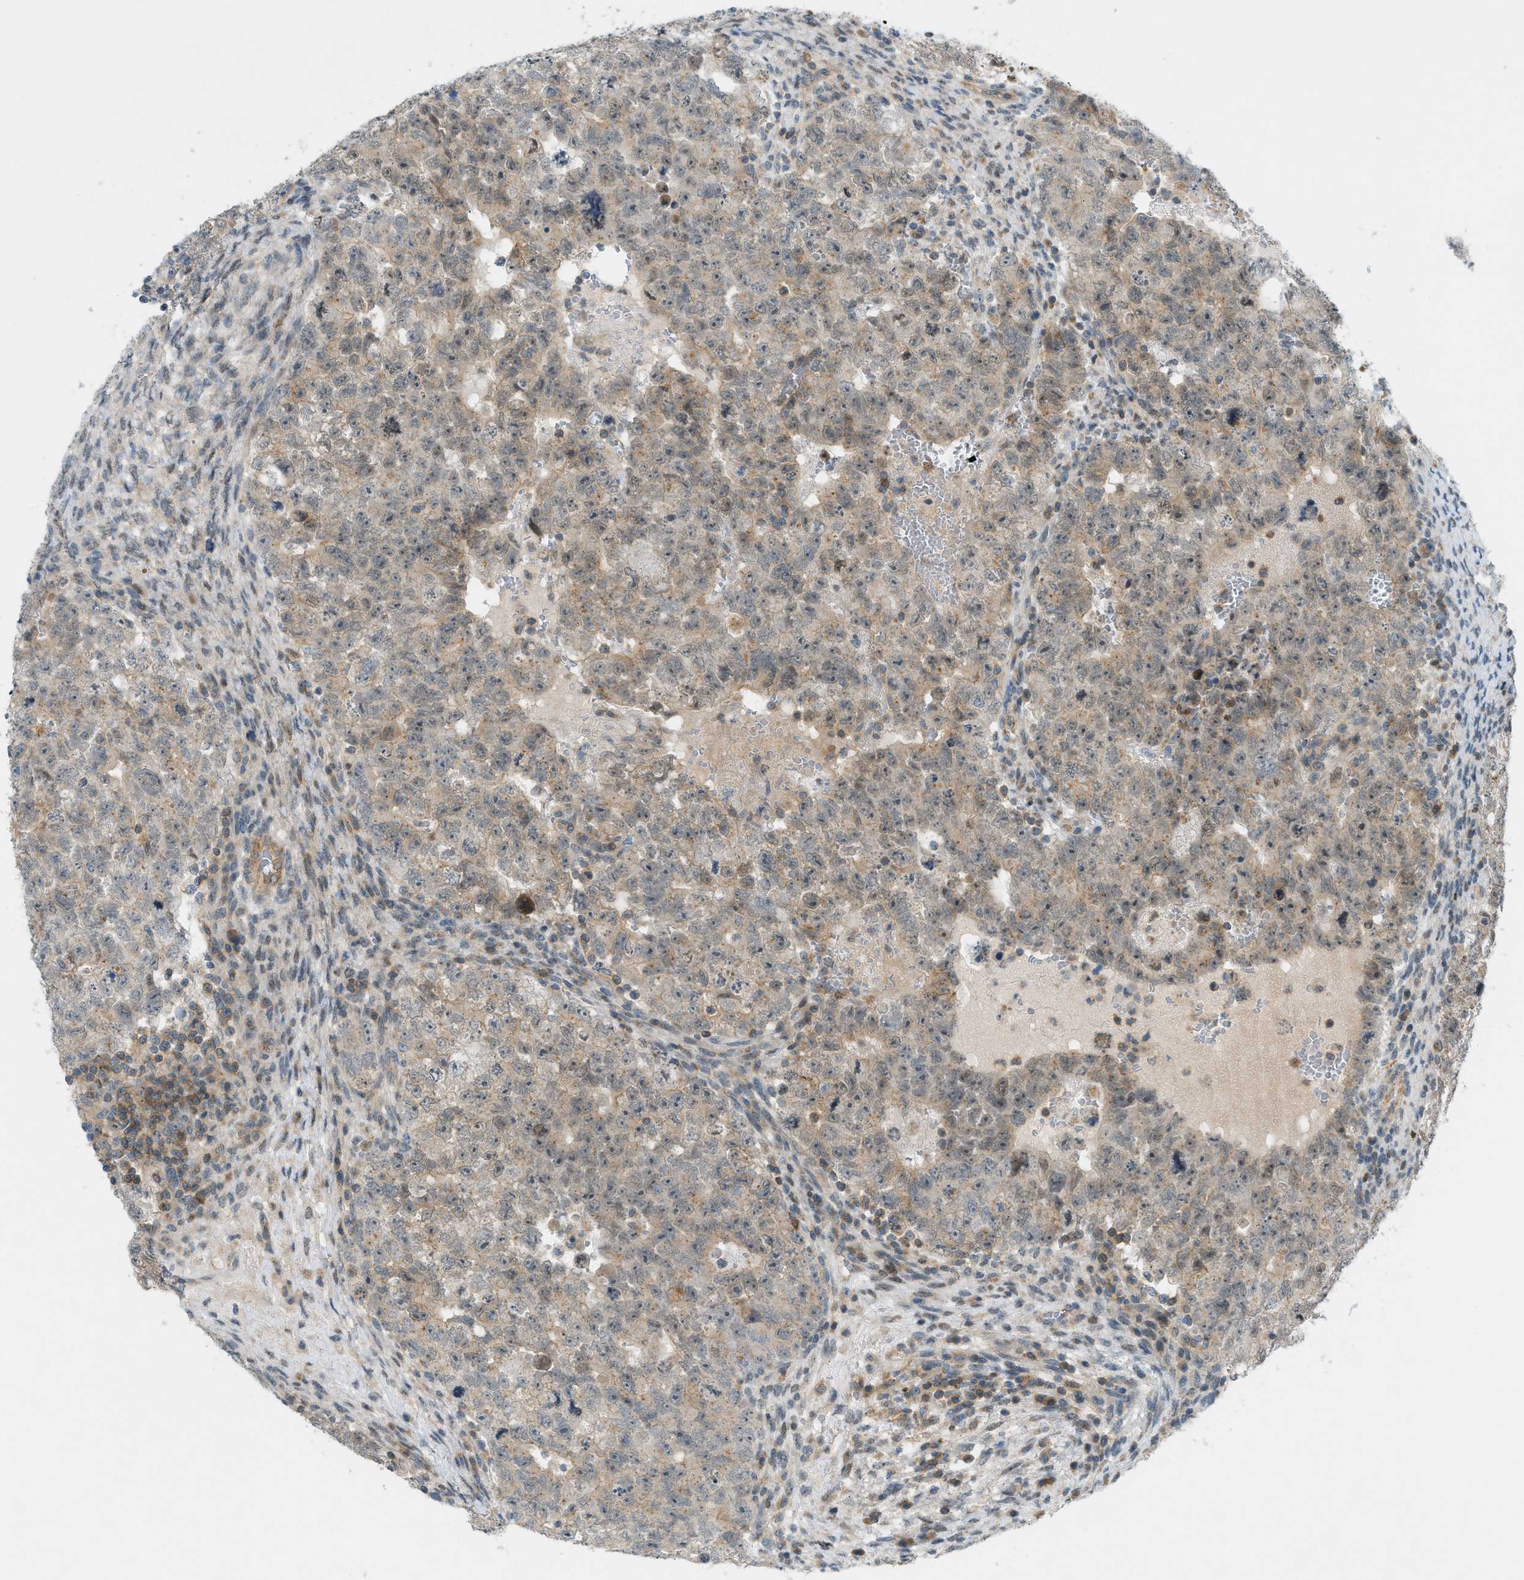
{"staining": {"intensity": "weak", "quantity": ">75%", "location": "cytoplasmic/membranous"}, "tissue": "testis cancer", "cell_type": "Tumor cells", "image_type": "cancer", "snomed": [{"axis": "morphology", "description": "Seminoma, NOS"}, {"axis": "morphology", "description": "Carcinoma, Embryonal, NOS"}, {"axis": "topography", "description": "Testis"}], "caption": "Embryonal carcinoma (testis) tissue displays weak cytoplasmic/membranous staining in about >75% of tumor cells, visualized by immunohistochemistry.", "gene": "GRK6", "patient": {"sex": "male", "age": 38}}